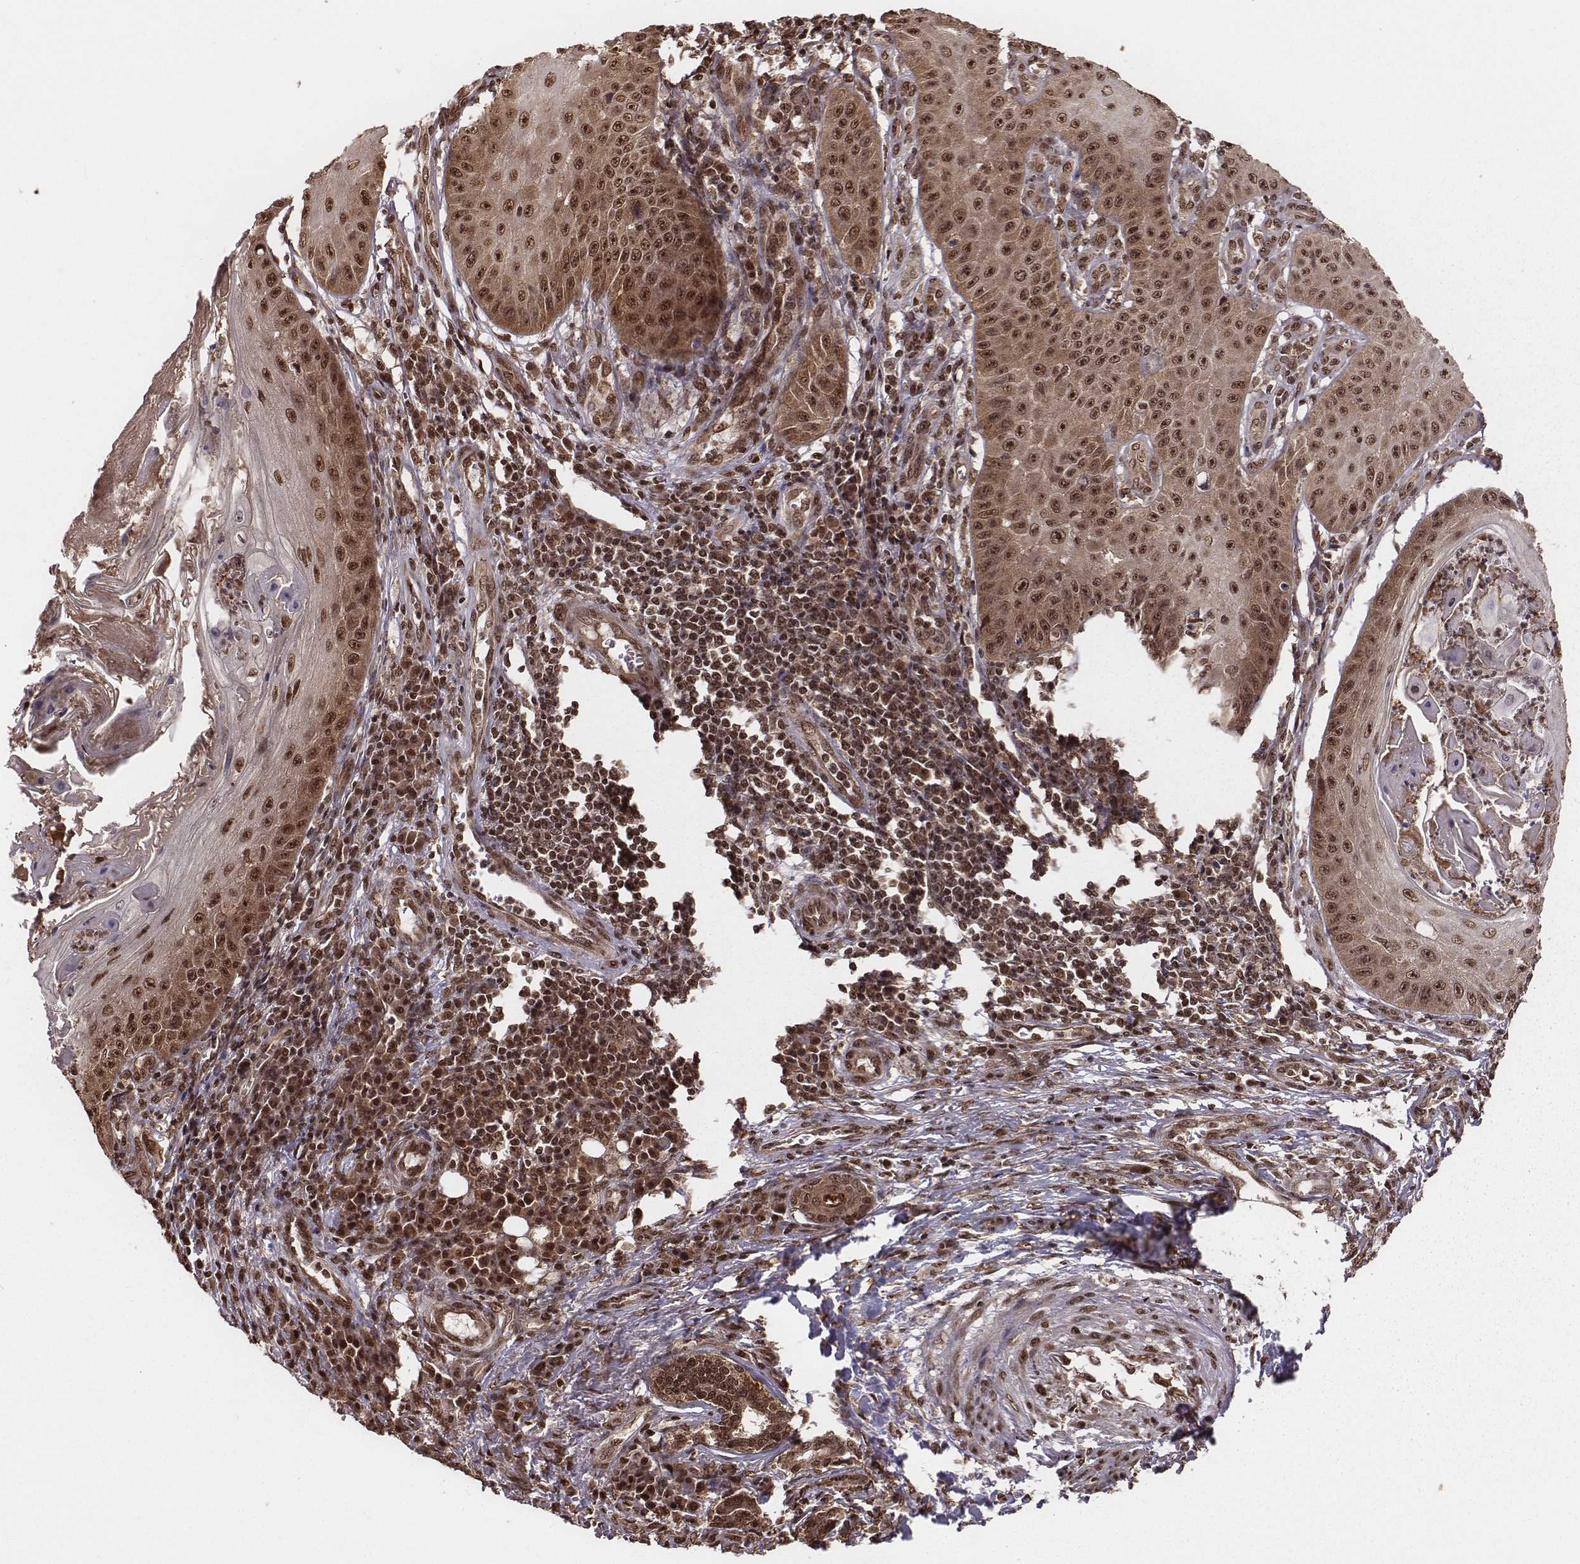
{"staining": {"intensity": "moderate", "quantity": ">75%", "location": "cytoplasmic/membranous,nuclear"}, "tissue": "skin cancer", "cell_type": "Tumor cells", "image_type": "cancer", "snomed": [{"axis": "morphology", "description": "Squamous cell carcinoma, NOS"}, {"axis": "topography", "description": "Skin"}], "caption": "The histopathology image reveals a brown stain indicating the presence of a protein in the cytoplasmic/membranous and nuclear of tumor cells in skin cancer. (IHC, brightfield microscopy, high magnification).", "gene": "NFX1", "patient": {"sex": "male", "age": 70}}